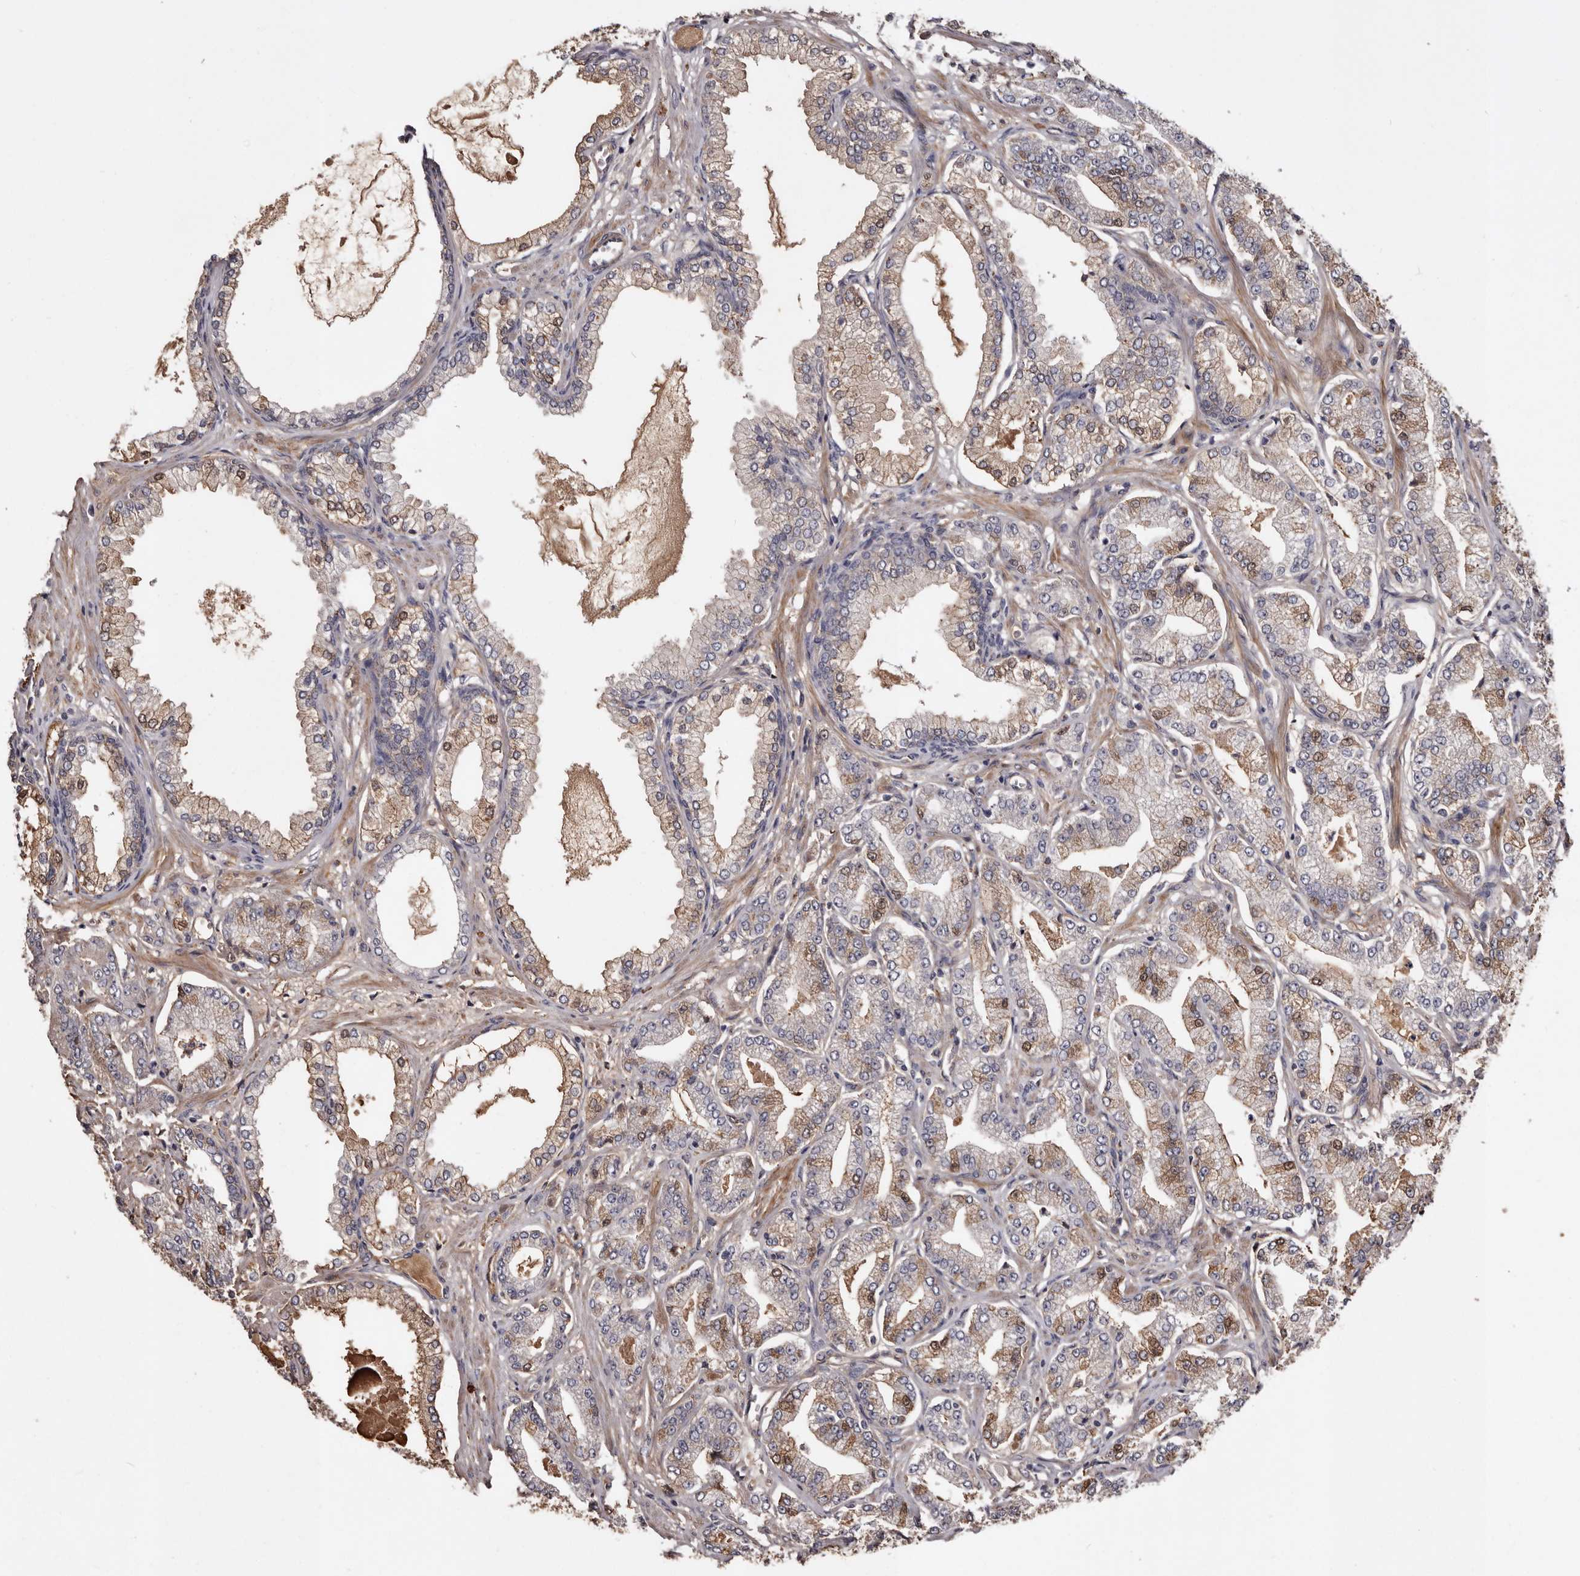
{"staining": {"intensity": "moderate", "quantity": "<25%", "location": "cytoplasmic/membranous,nuclear"}, "tissue": "prostate cancer", "cell_type": "Tumor cells", "image_type": "cancer", "snomed": [{"axis": "morphology", "description": "Adenocarcinoma, Low grade"}, {"axis": "topography", "description": "Prostate"}], "caption": "DAB (3,3'-diaminobenzidine) immunohistochemical staining of human adenocarcinoma (low-grade) (prostate) shows moderate cytoplasmic/membranous and nuclear protein expression in about <25% of tumor cells.", "gene": "CYP1B1", "patient": {"sex": "male", "age": 63}}